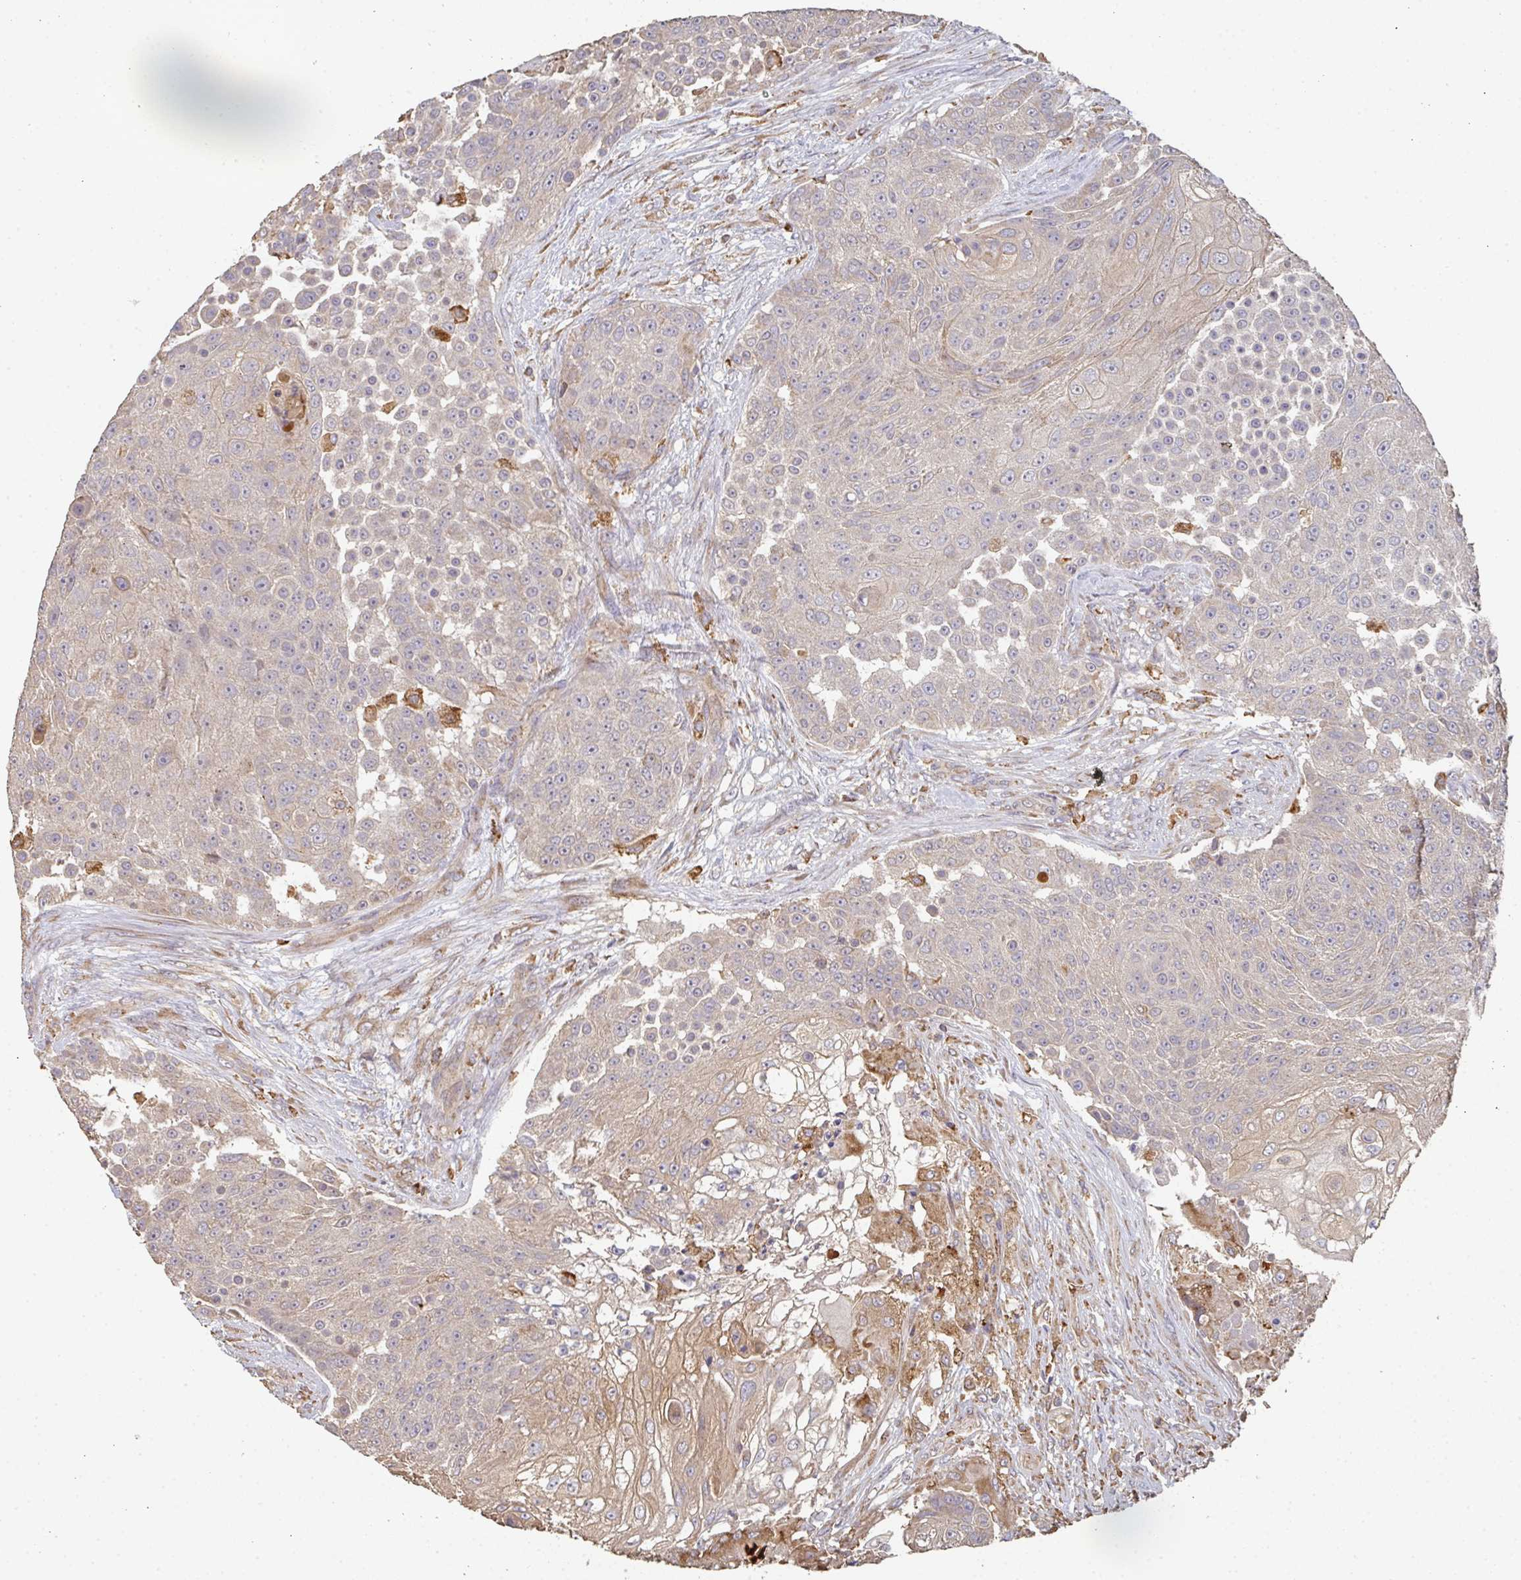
{"staining": {"intensity": "moderate", "quantity": "<25%", "location": "cytoplasmic/membranous"}, "tissue": "urothelial cancer", "cell_type": "Tumor cells", "image_type": "cancer", "snomed": [{"axis": "morphology", "description": "Urothelial carcinoma, High grade"}, {"axis": "topography", "description": "Urinary bladder"}], "caption": "Protein staining of high-grade urothelial carcinoma tissue reveals moderate cytoplasmic/membranous expression in about <25% of tumor cells. (IHC, brightfield microscopy, high magnification).", "gene": "POLG", "patient": {"sex": "female", "age": 63}}